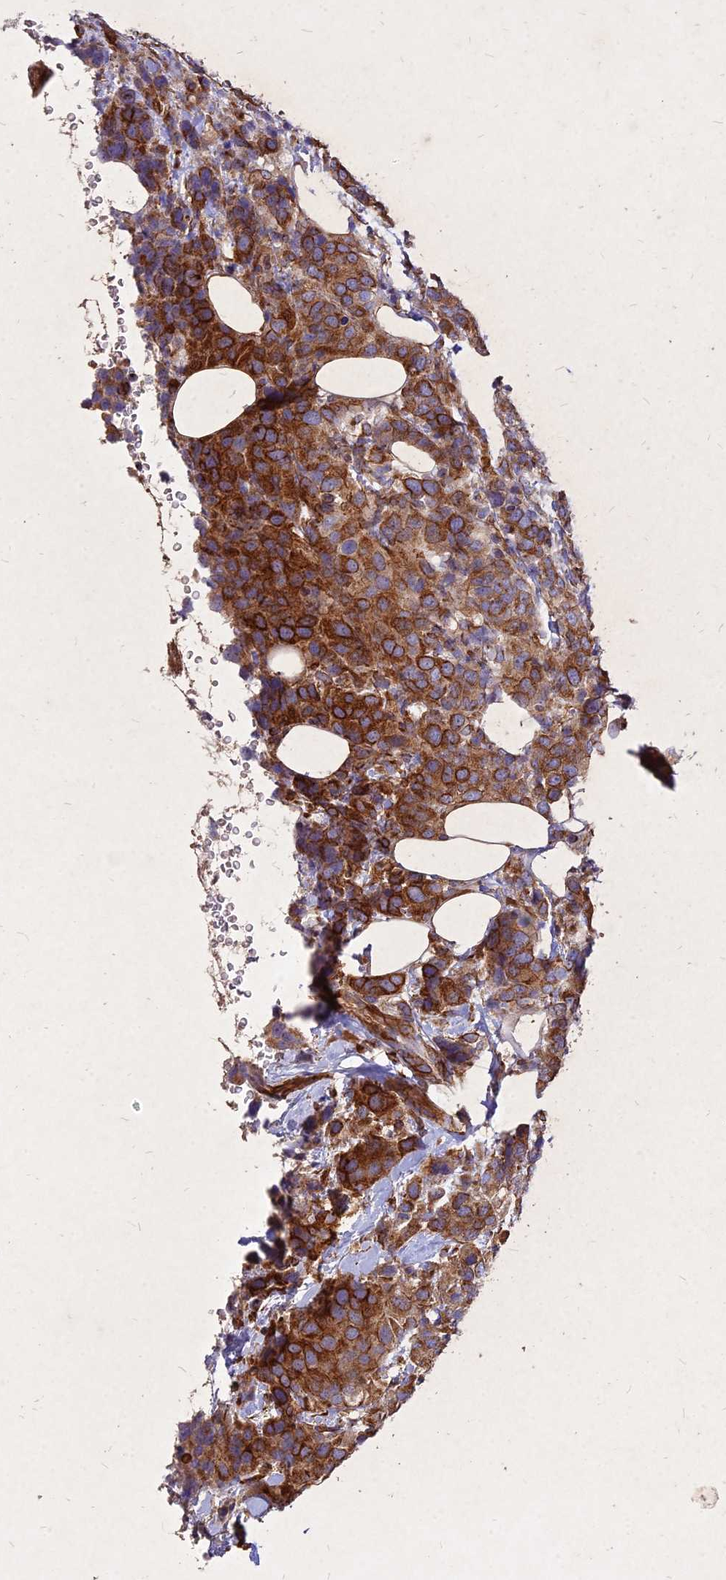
{"staining": {"intensity": "strong", "quantity": "25%-75%", "location": "cytoplasmic/membranous"}, "tissue": "breast cancer", "cell_type": "Tumor cells", "image_type": "cancer", "snomed": [{"axis": "morphology", "description": "Lobular carcinoma"}, {"axis": "topography", "description": "Breast"}], "caption": "IHC (DAB) staining of human breast cancer reveals strong cytoplasmic/membranous protein staining in approximately 25%-75% of tumor cells. (DAB IHC, brown staining for protein, blue staining for nuclei).", "gene": "SKA1", "patient": {"sex": "female", "age": 59}}